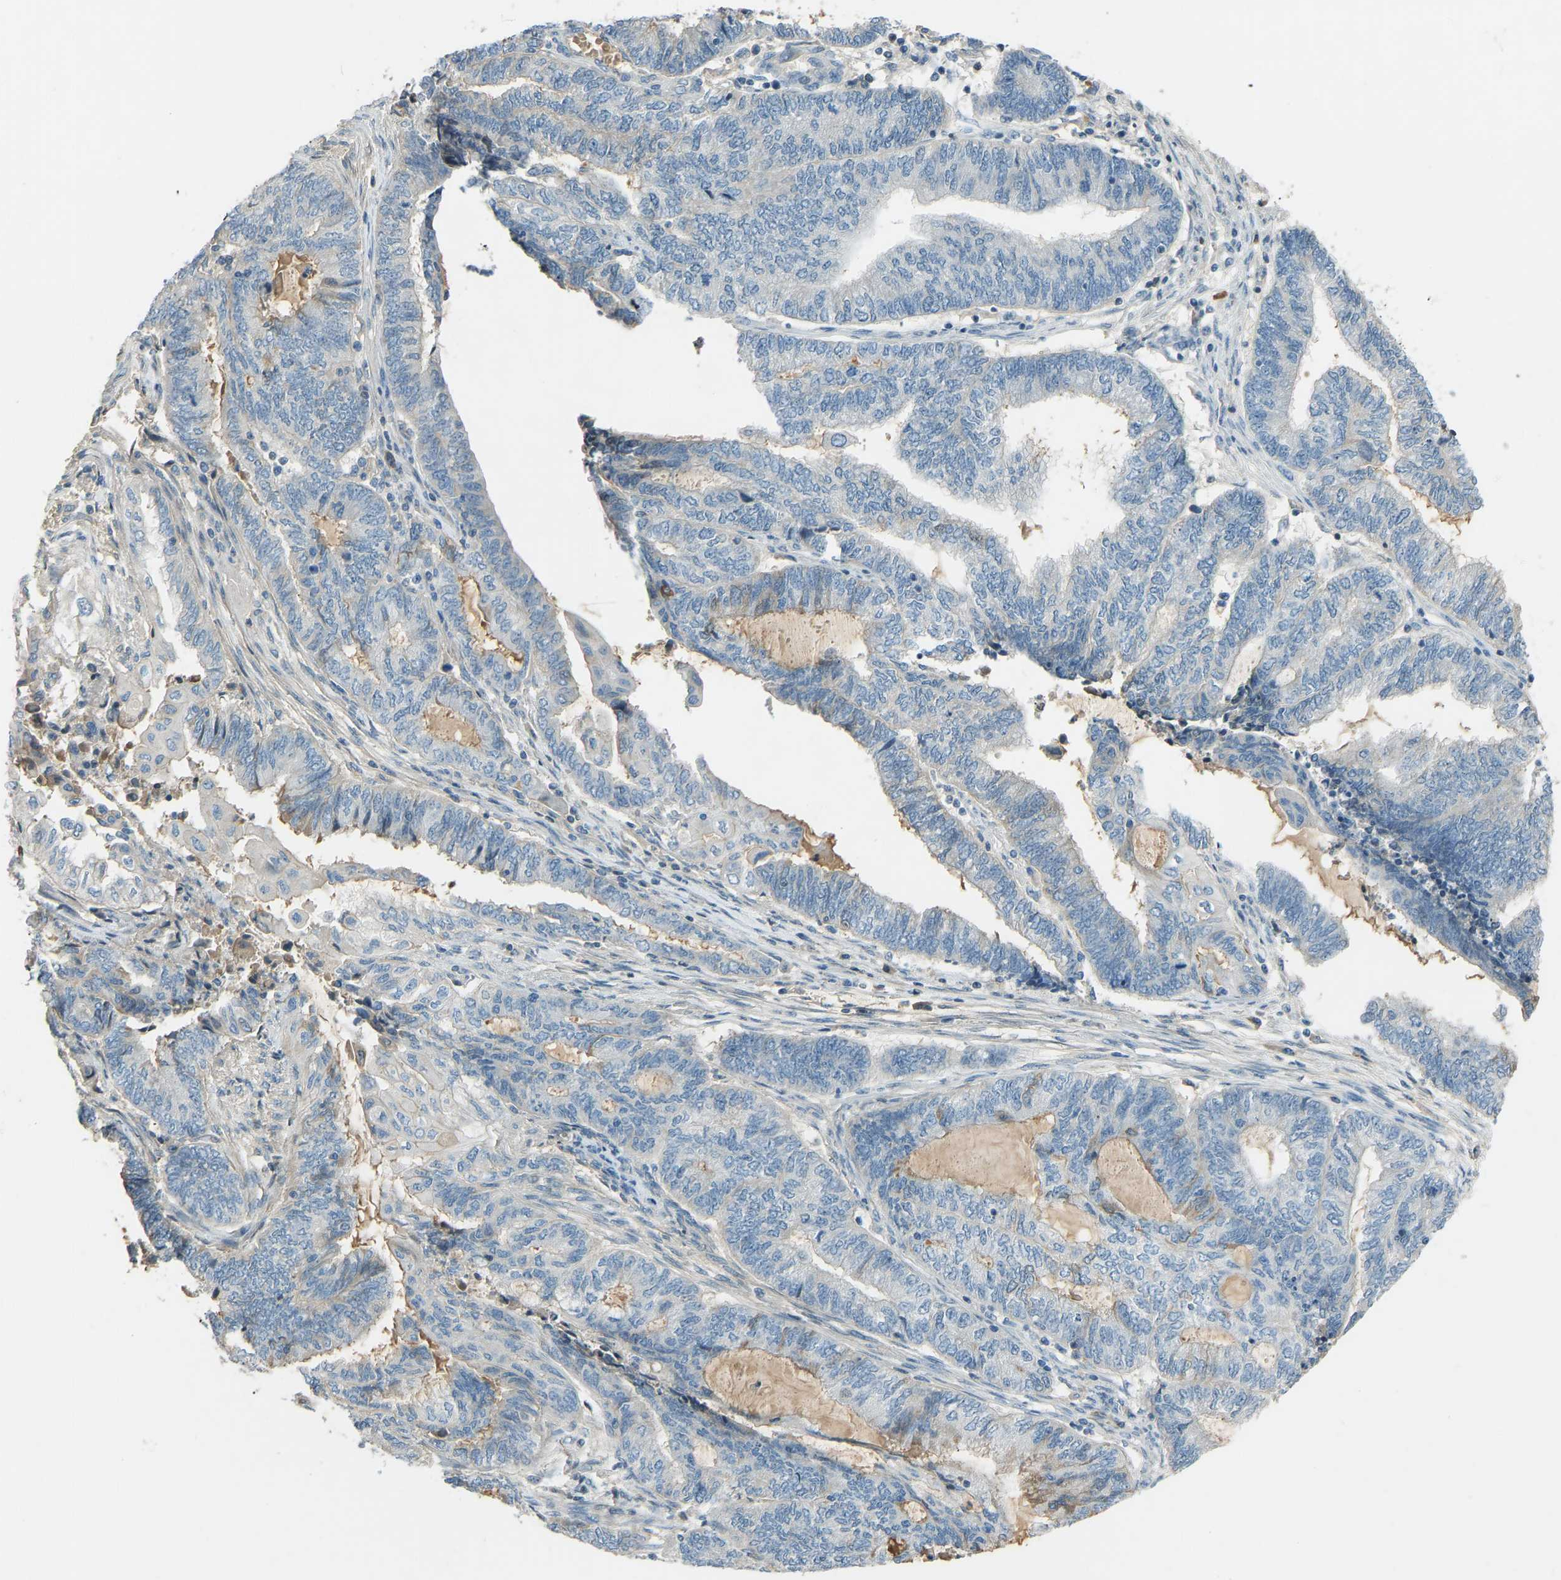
{"staining": {"intensity": "negative", "quantity": "none", "location": "none"}, "tissue": "endometrial cancer", "cell_type": "Tumor cells", "image_type": "cancer", "snomed": [{"axis": "morphology", "description": "Adenocarcinoma, NOS"}, {"axis": "topography", "description": "Uterus"}, {"axis": "topography", "description": "Endometrium"}], "caption": "A photomicrograph of adenocarcinoma (endometrial) stained for a protein reveals no brown staining in tumor cells.", "gene": "FBLN2", "patient": {"sex": "female", "age": 70}}